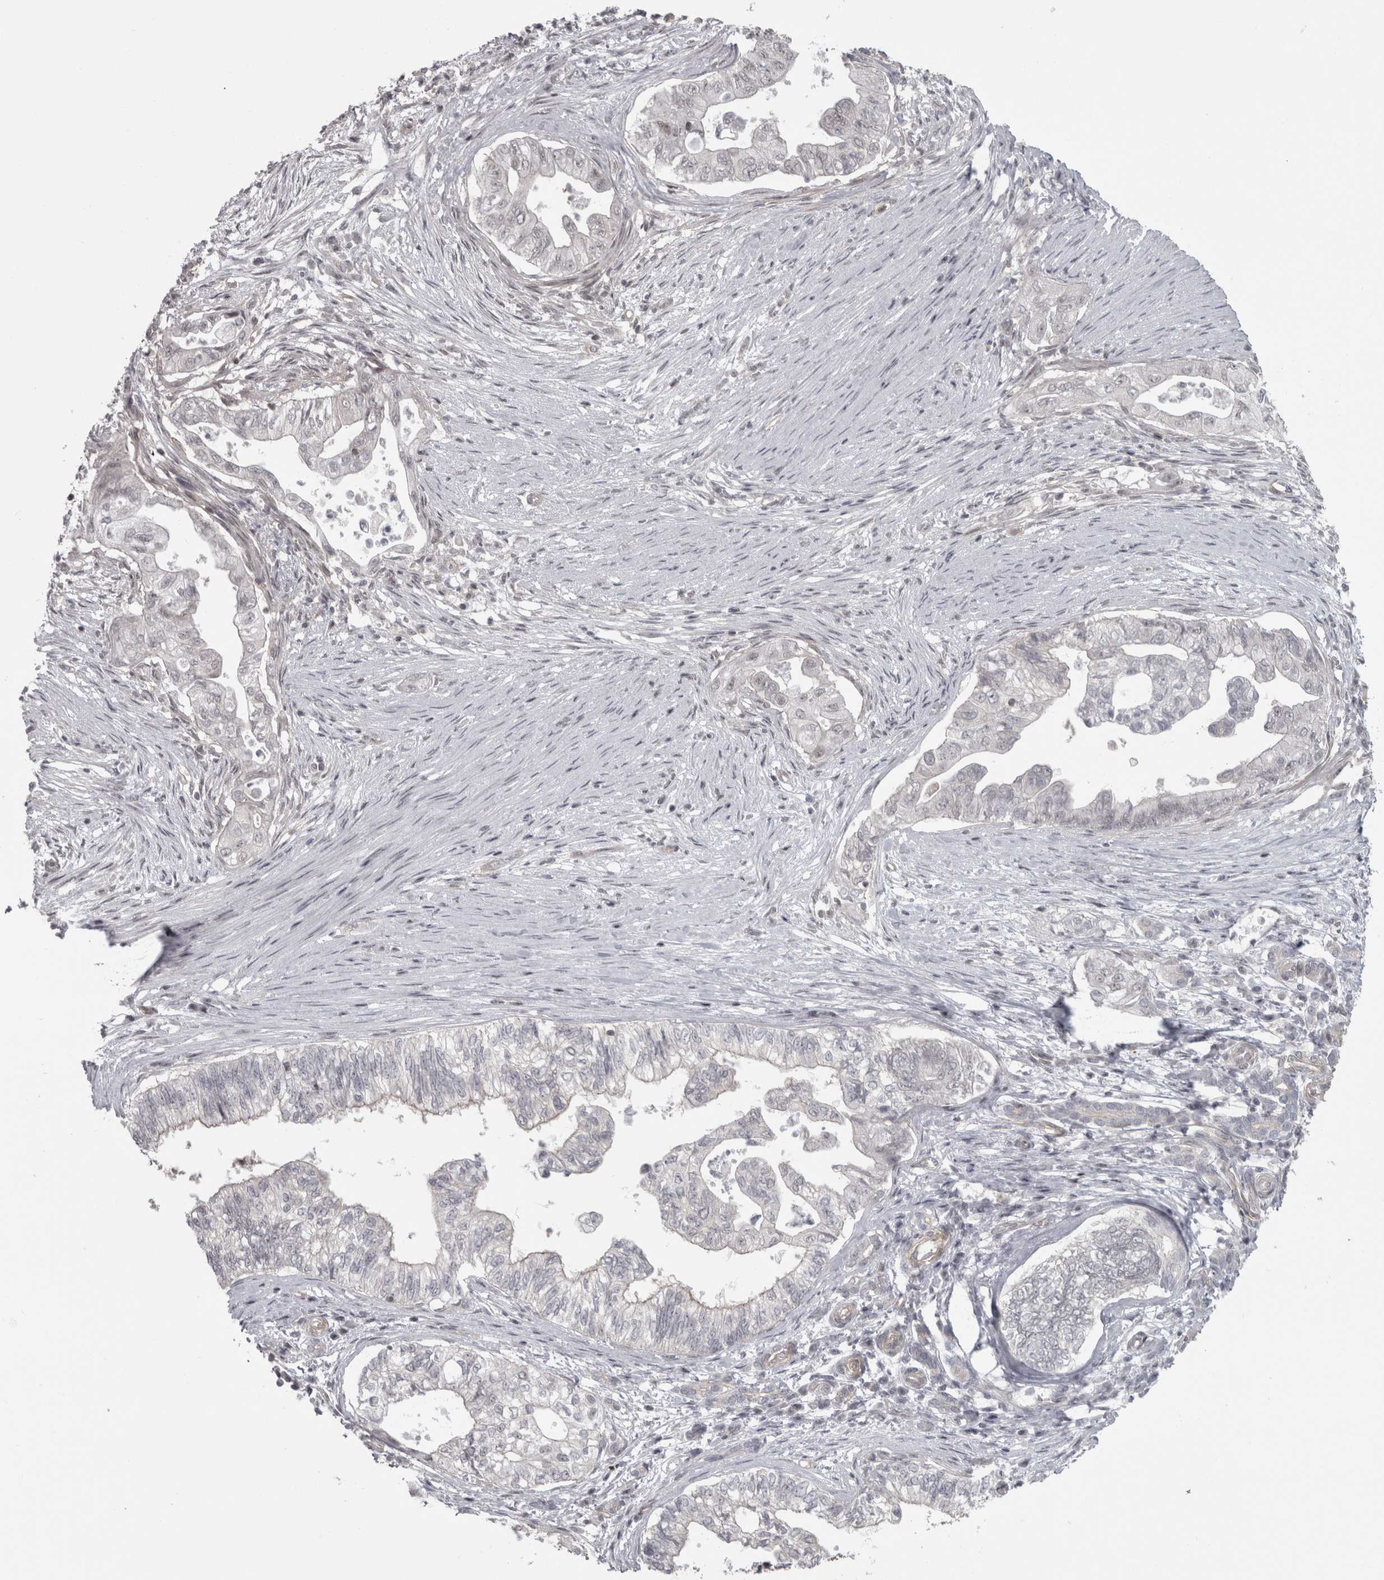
{"staining": {"intensity": "negative", "quantity": "none", "location": "none"}, "tissue": "pancreatic cancer", "cell_type": "Tumor cells", "image_type": "cancer", "snomed": [{"axis": "morphology", "description": "Adenocarcinoma, NOS"}, {"axis": "topography", "description": "Pancreas"}], "caption": "Tumor cells show no significant staining in pancreatic adenocarcinoma.", "gene": "PPP1R12B", "patient": {"sex": "male", "age": 72}}